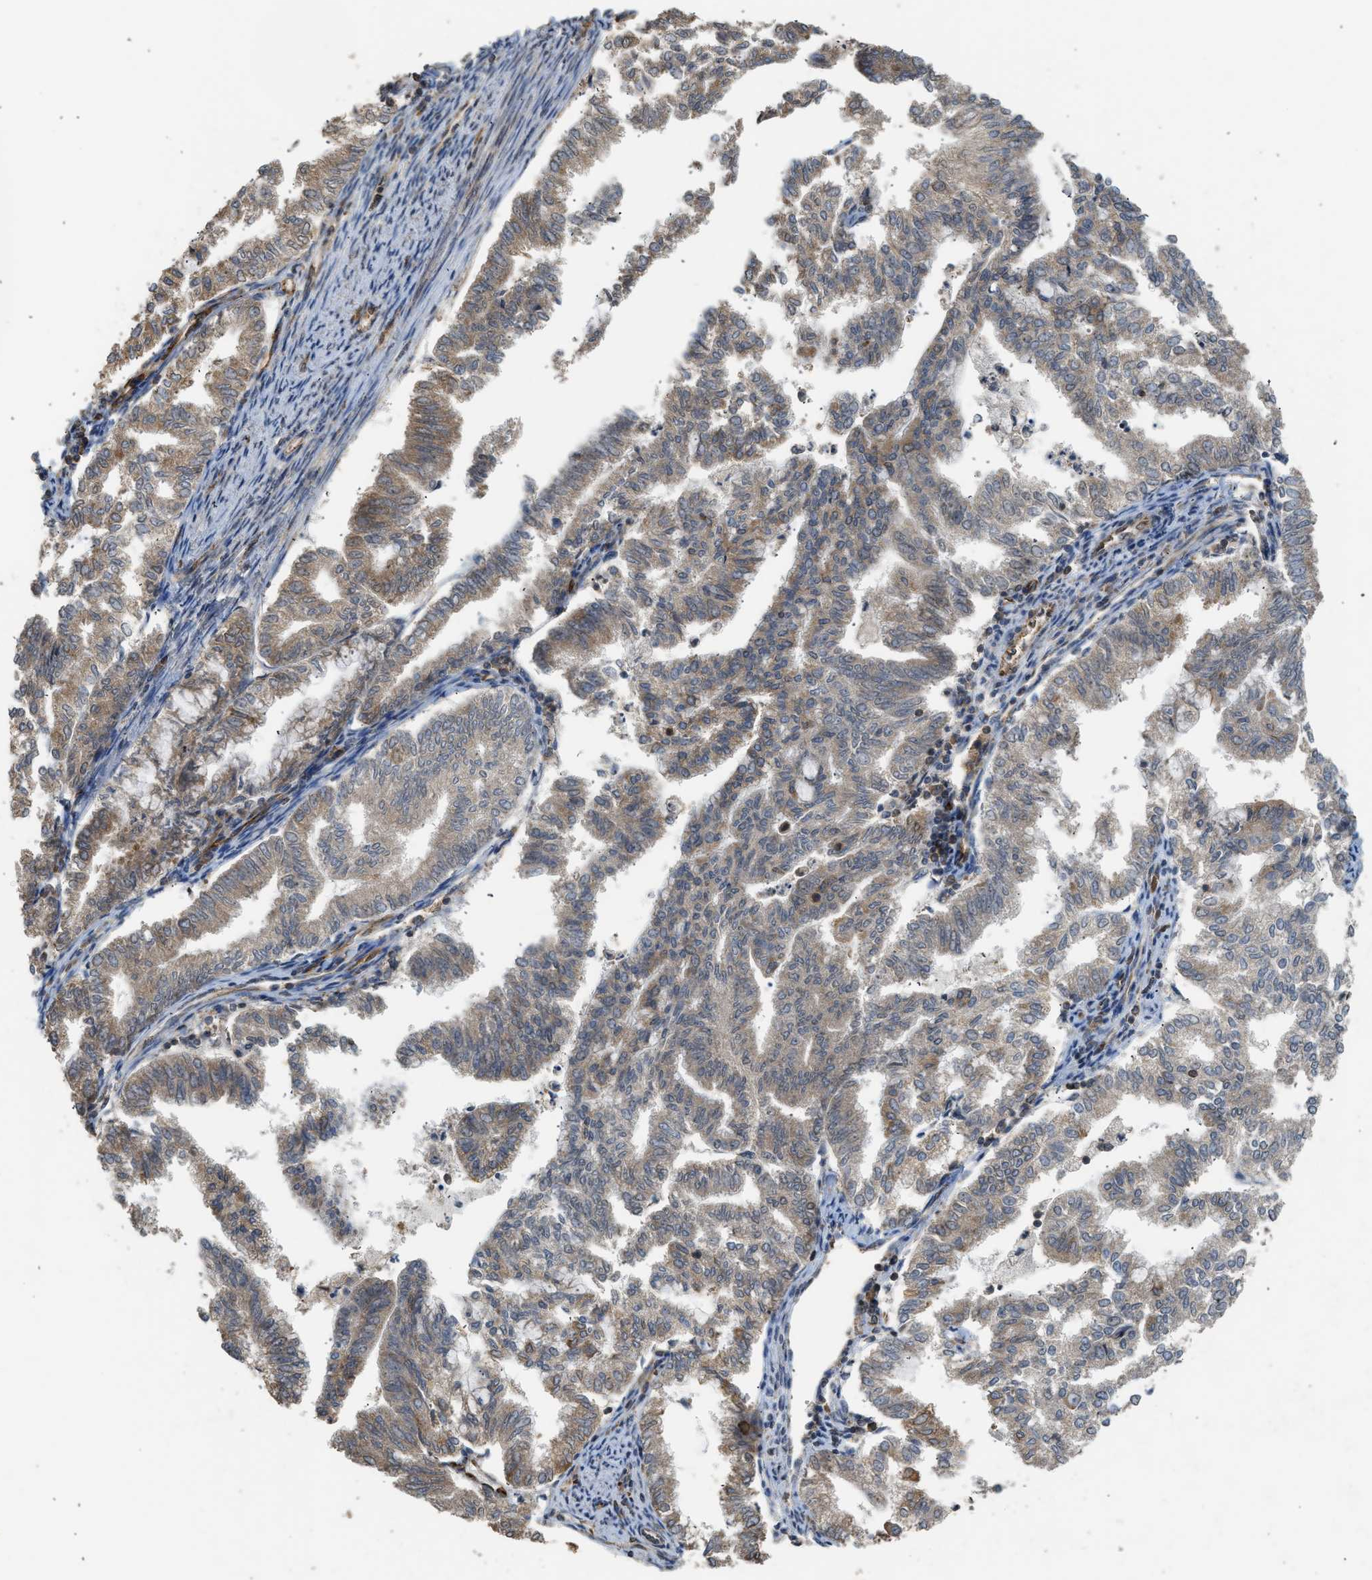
{"staining": {"intensity": "moderate", "quantity": "25%-75%", "location": "cytoplasmic/membranous"}, "tissue": "endometrial cancer", "cell_type": "Tumor cells", "image_type": "cancer", "snomed": [{"axis": "morphology", "description": "Adenocarcinoma, NOS"}, {"axis": "topography", "description": "Endometrium"}], "caption": "Endometrial cancer (adenocarcinoma) stained with immunohistochemistry (IHC) demonstrates moderate cytoplasmic/membranous expression in about 25%-75% of tumor cells.", "gene": "HIP1R", "patient": {"sex": "female", "age": 79}}